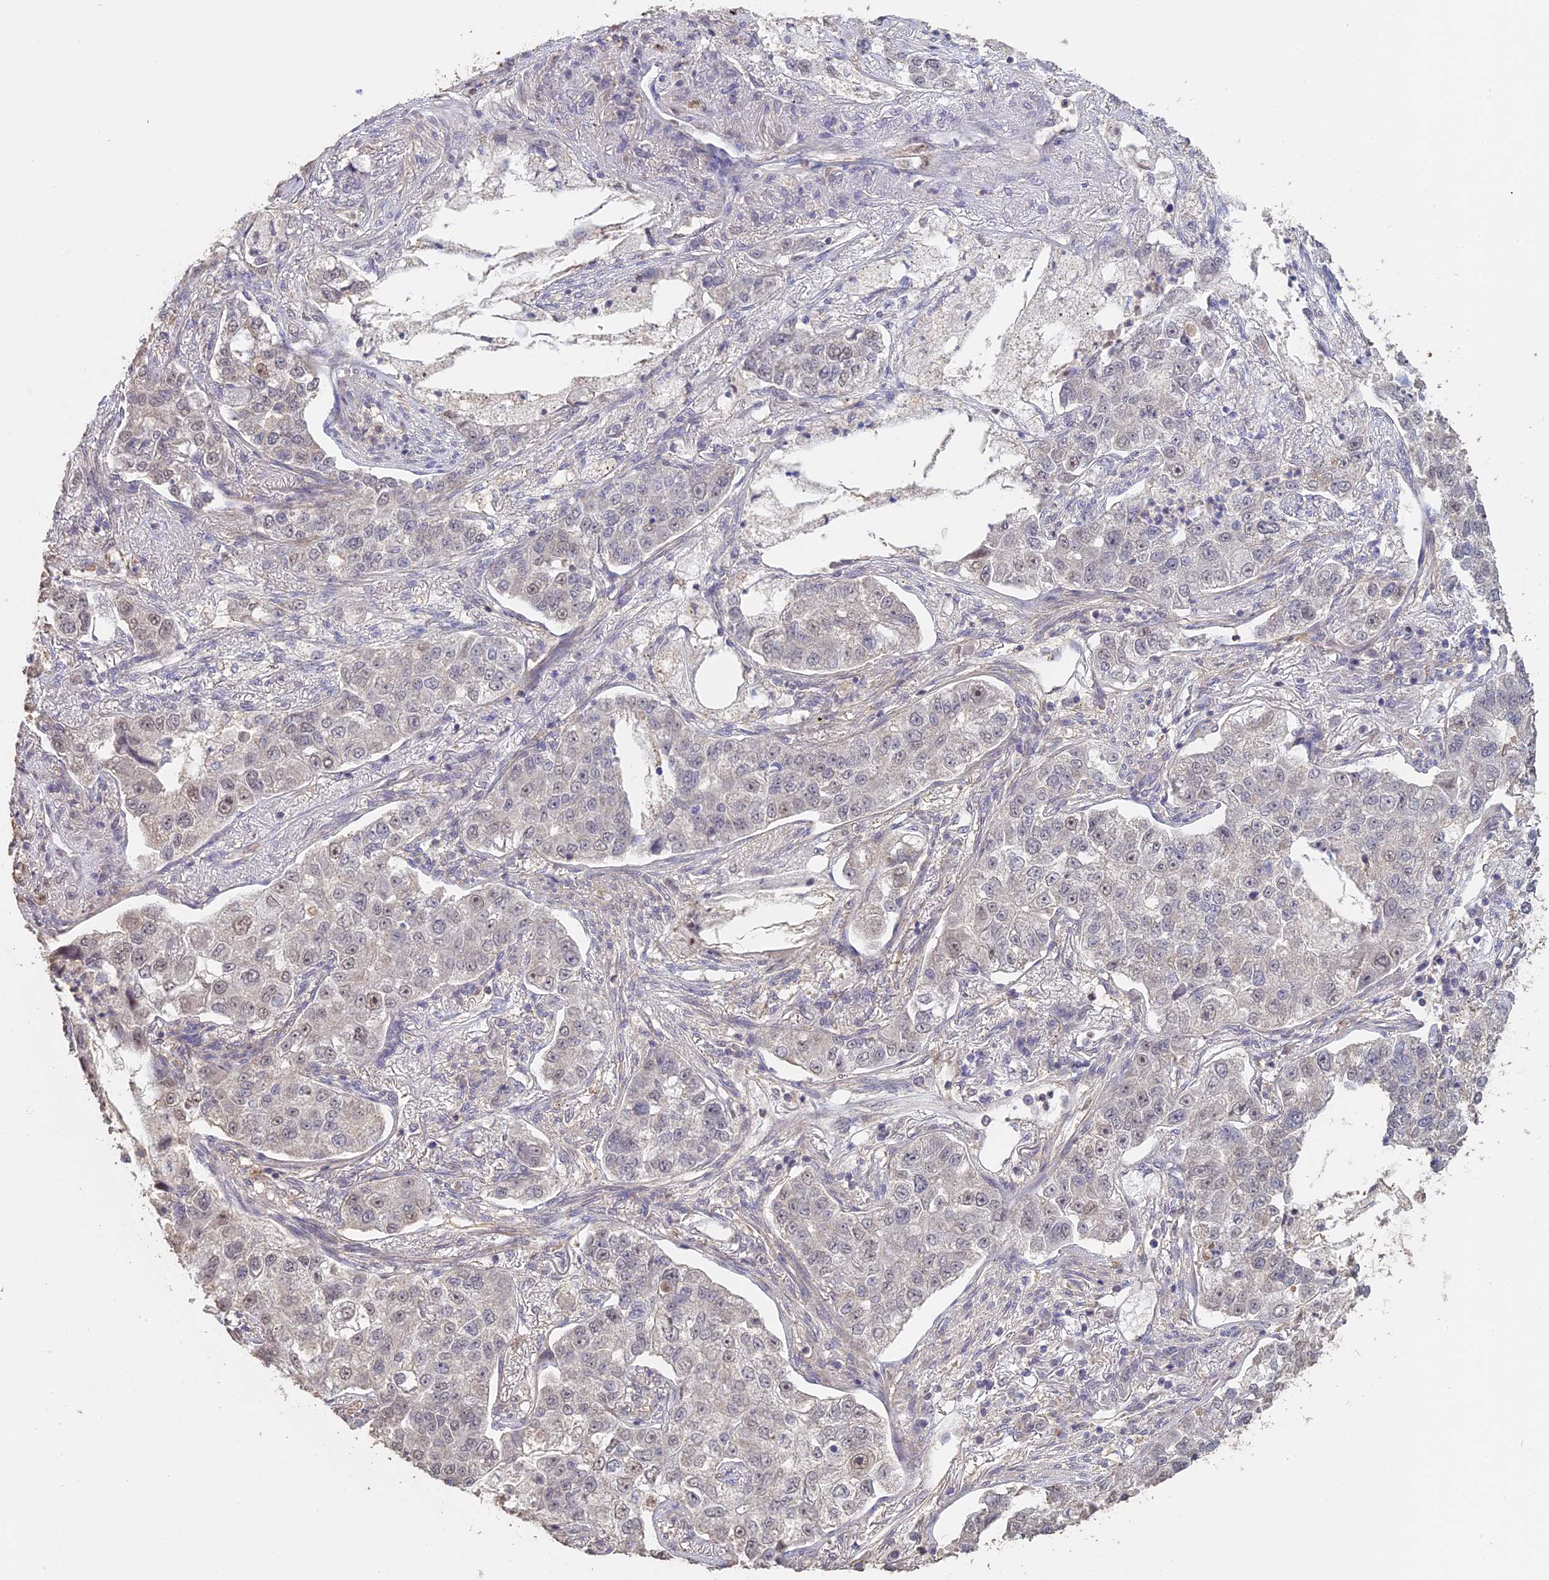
{"staining": {"intensity": "weak", "quantity": "<25%", "location": "nuclear"}, "tissue": "lung cancer", "cell_type": "Tumor cells", "image_type": "cancer", "snomed": [{"axis": "morphology", "description": "Adenocarcinoma, NOS"}, {"axis": "topography", "description": "Lung"}], "caption": "IHC photomicrograph of neoplastic tissue: human lung cancer stained with DAB (3,3'-diaminobenzidine) exhibits no significant protein staining in tumor cells.", "gene": "PSMC6", "patient": {"sex": "male", "age": 49}}